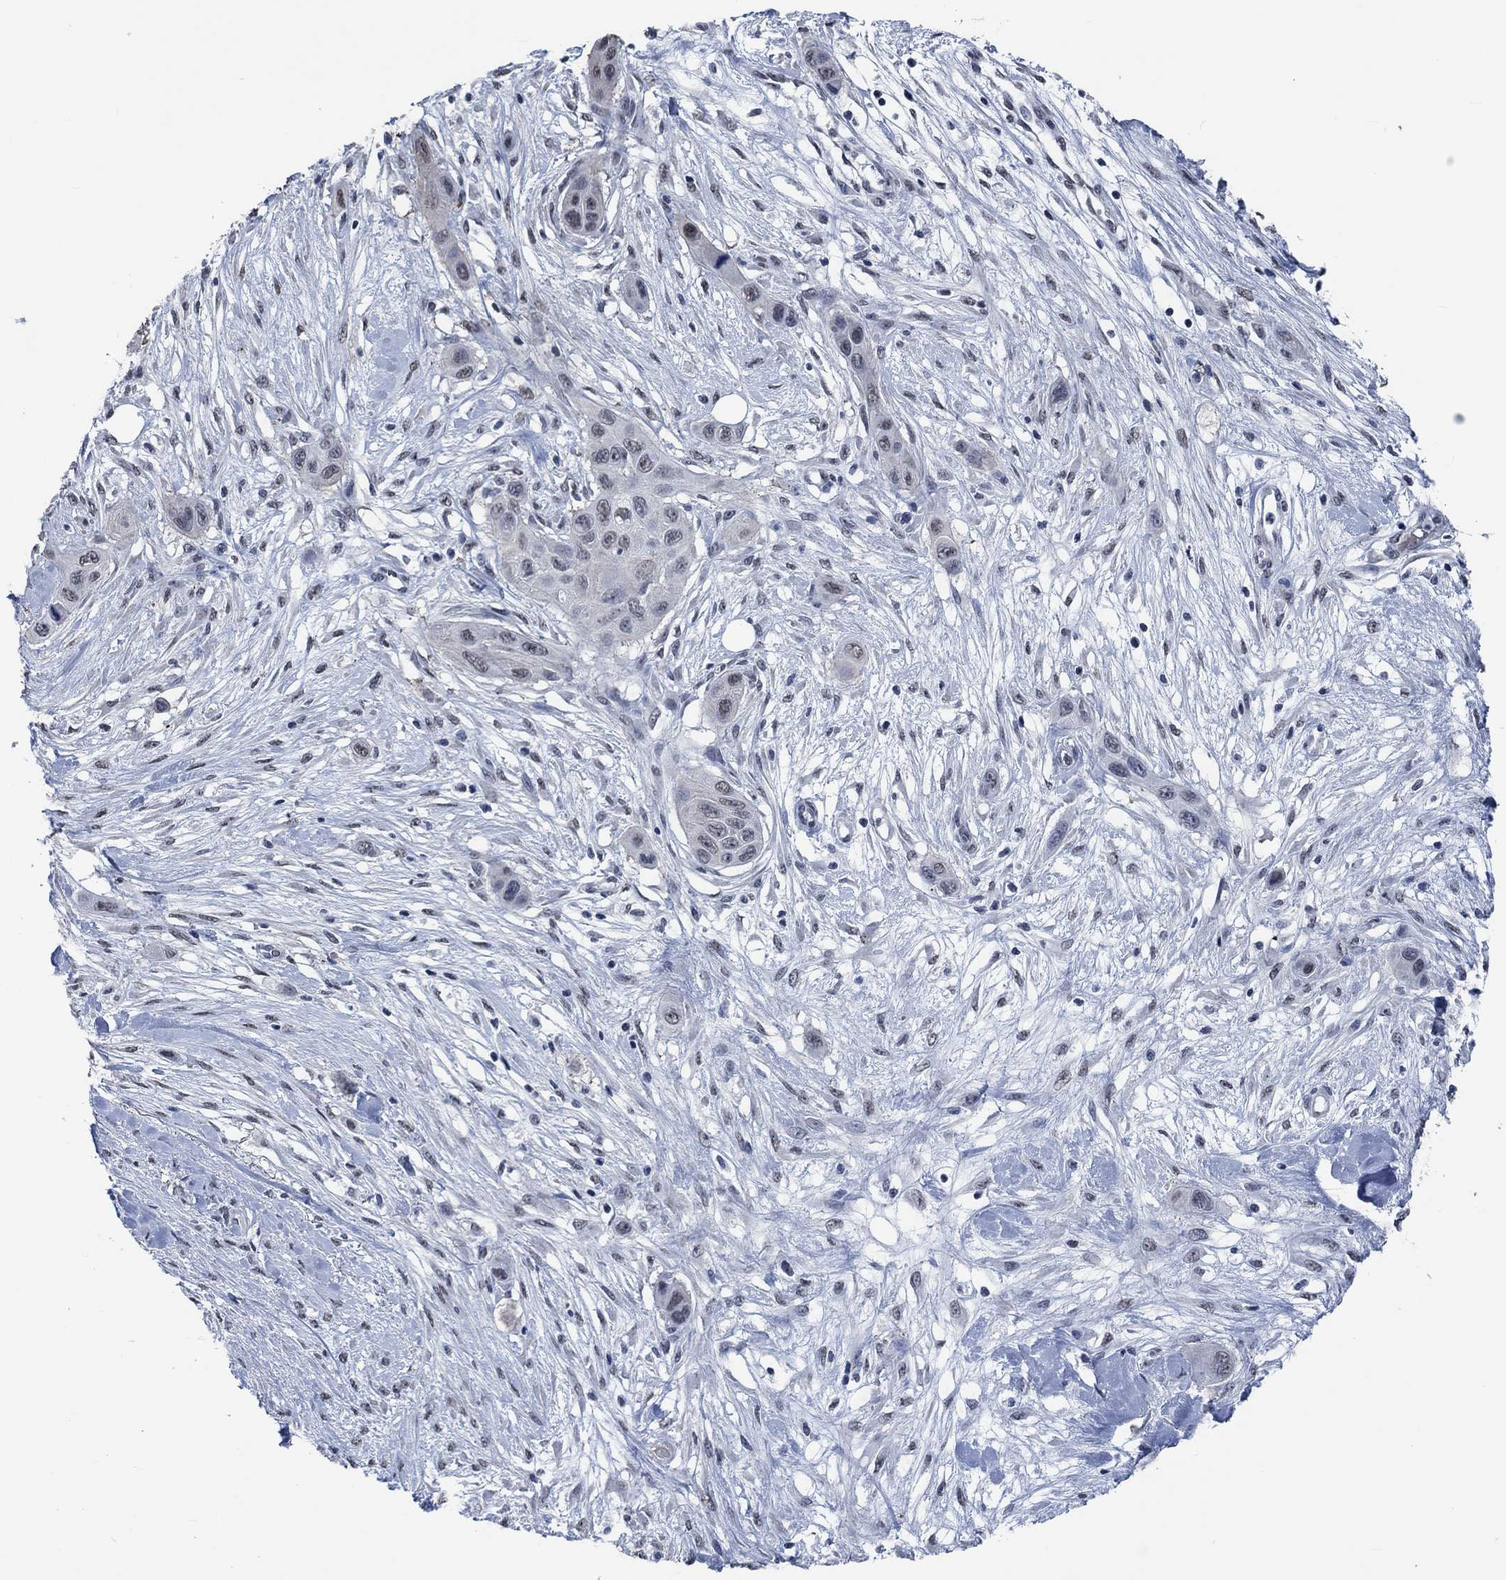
{"staining": {"intensity": "negative", "quantity": "none", "location": "none"}, "tissue": "skin cancer", "cell_type": "Tumor cells", "image_type": "cancer", "snomed": [{"axis": "morphology", "description": "Squamous cell carcinoma, NOS"}, {"axis": "topography", "description": "Skin"}], "caption": "This is a image of immunohistochemistry (IHC) staining of skin cancer (squamous cell carcinoma), which shows no staining in tumor cells.", "gene": "OBSCN", "patient": {"sex": "male", "age": 79}}